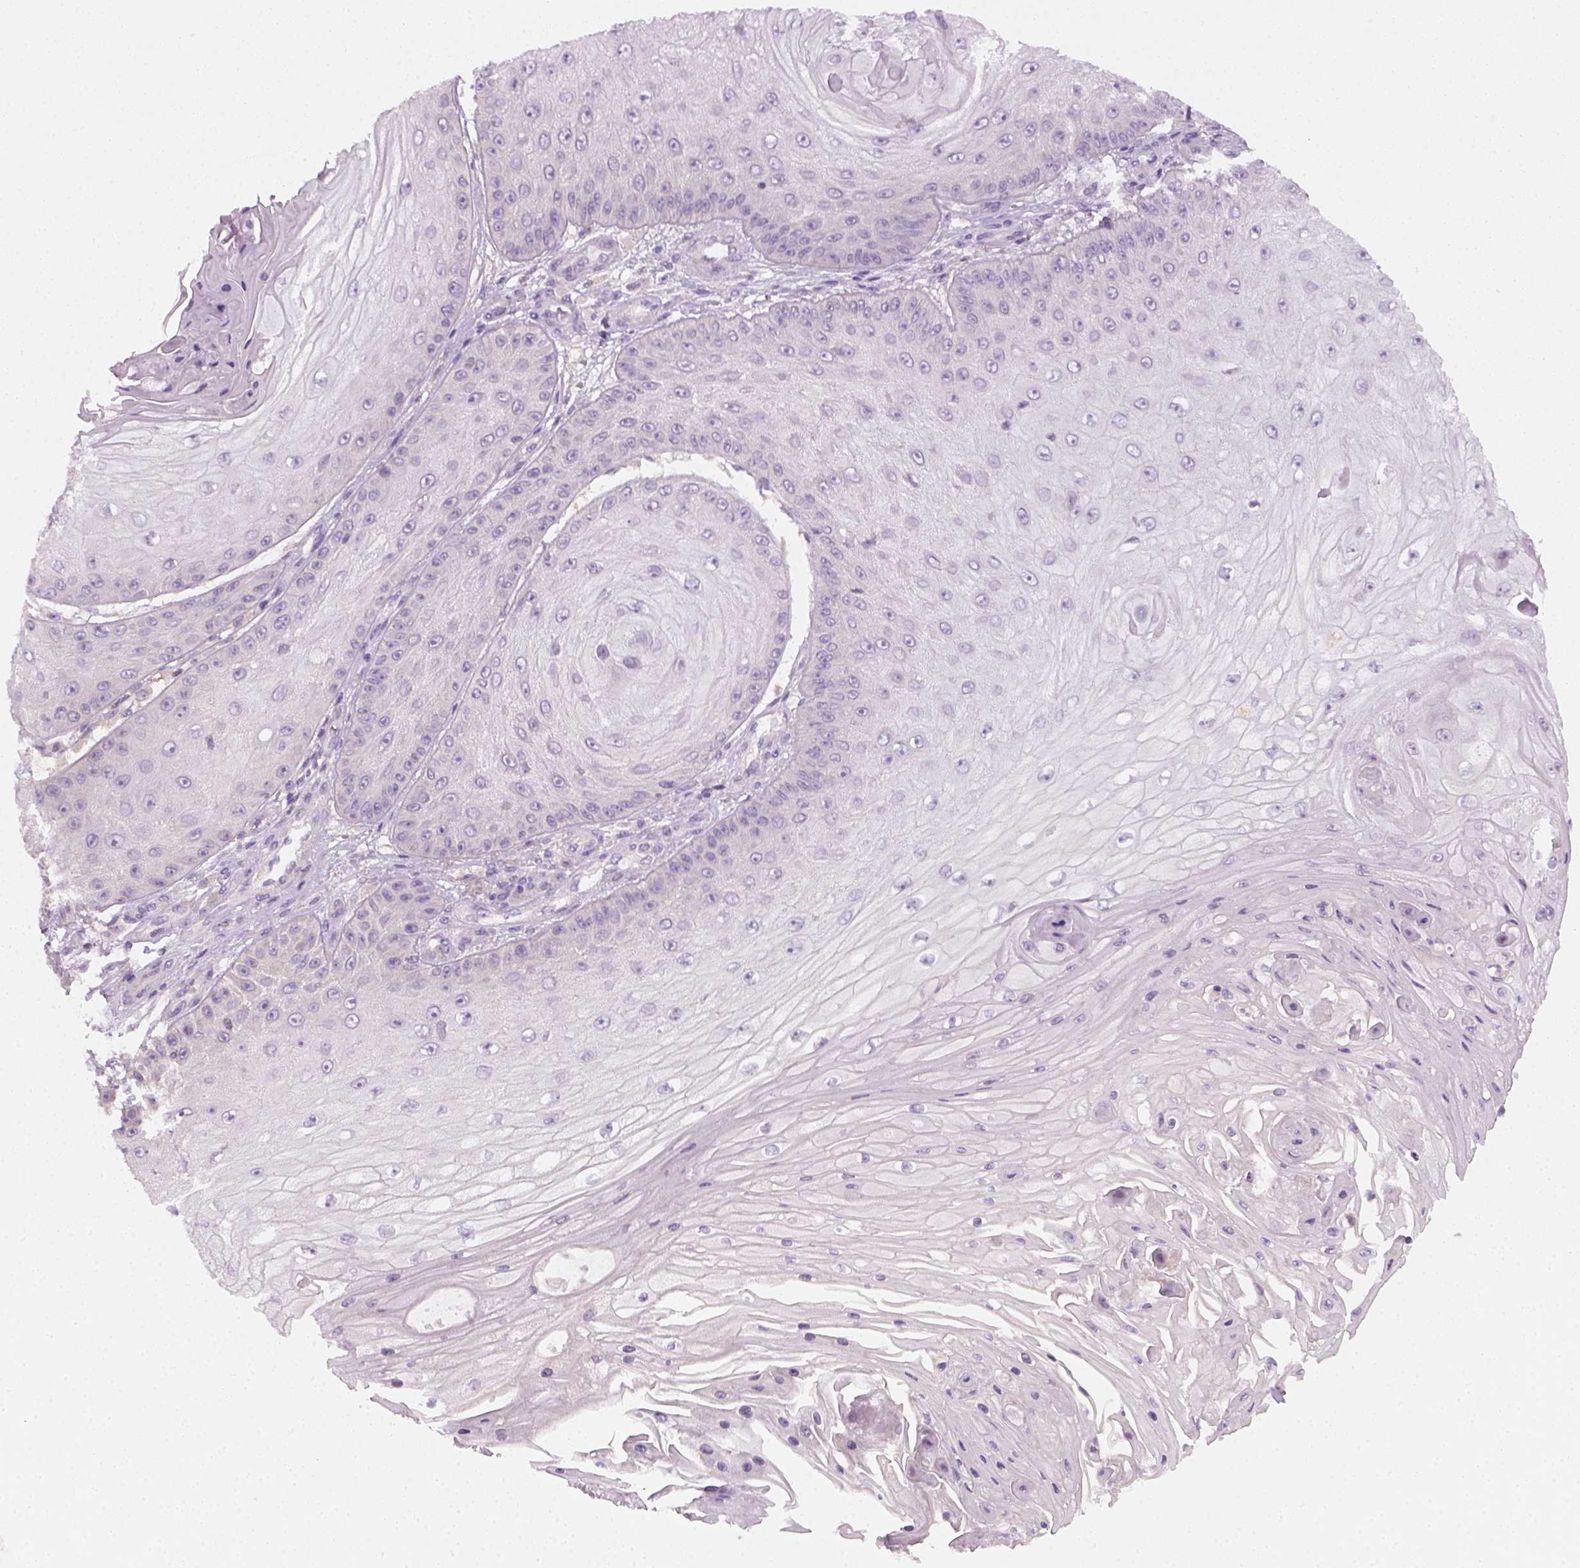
{"staining": {"intensity": "negative", "quantity": "none", "location": "none"}, "tissue": "skin cancer", "cell_type": "Tumor cells", "image_type": "cancer", "snomed": [{"axis": "morphology", "description": "Squamous cell carcinoma, NOS"}, {"axis": "topography", "description": "Skin"}], "caption": "Immunohistochemical staining of human squamous cell carcinoma (skin) displays no significant positivity in tumor cells. (DAB (3,3'-diaminobenzidine) immunohistochemistry (IHC), high magnification).", "gene": "EPHB1", "patient": {"sex": "male", "age": 70}}